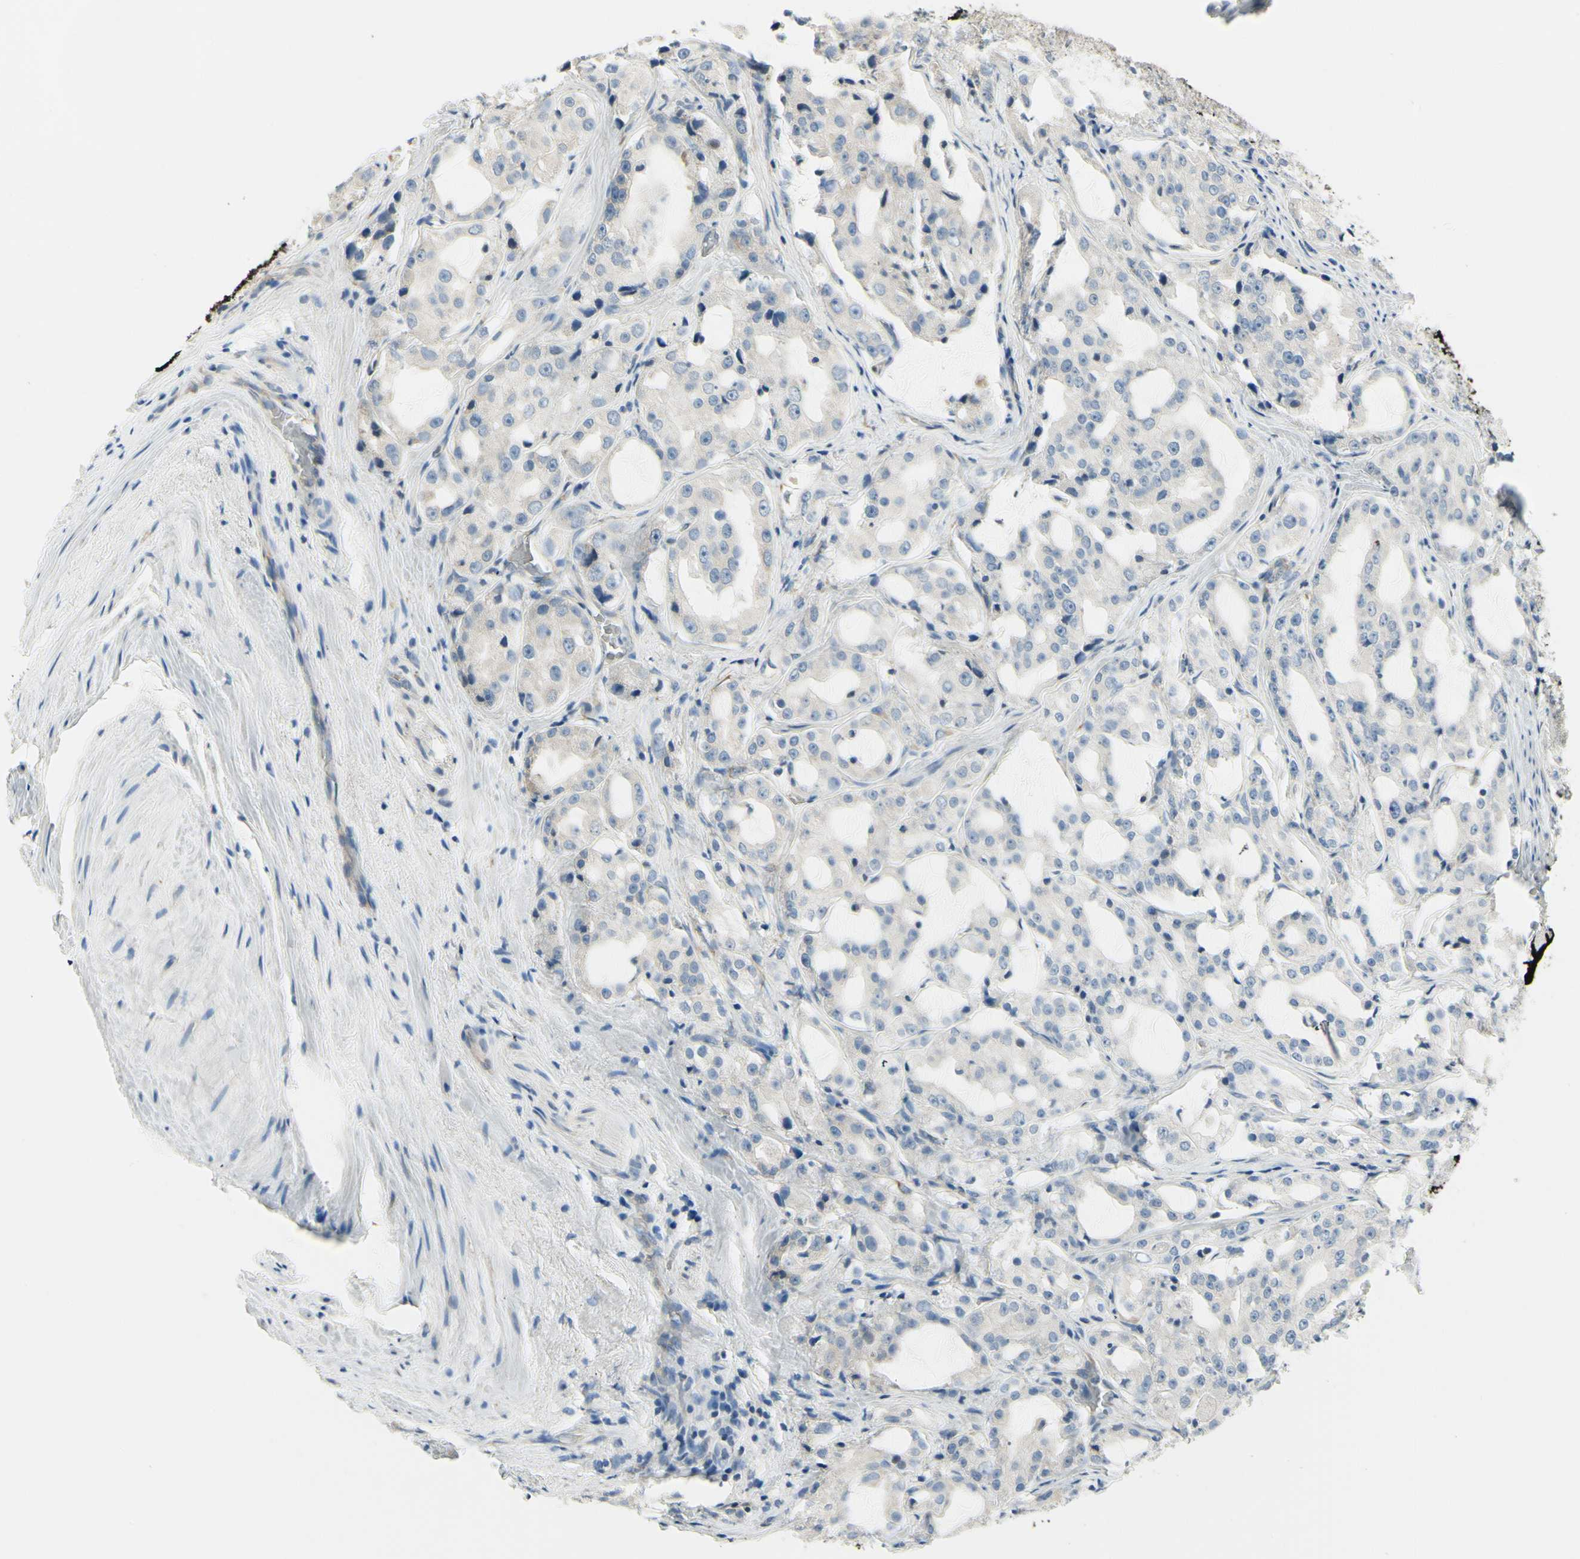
{"staining": {"intensity": "negative", "quantity": "none", "location": "none"}, "tissue": "prostate cancer", "cell_type": "Tumor cells", "image_type": "cancer", "snomed": [{"axis": "morphology", "description": "Adenocarcinoma, High grade"}, {"axis": "topography", "description": "Prostate"}], "caption": "Protein analysis of prostate cancer displays no significant positivity in tumor cells.", "gene": "IGDCC4", "patient": {"sex": "male", "age": 73}}